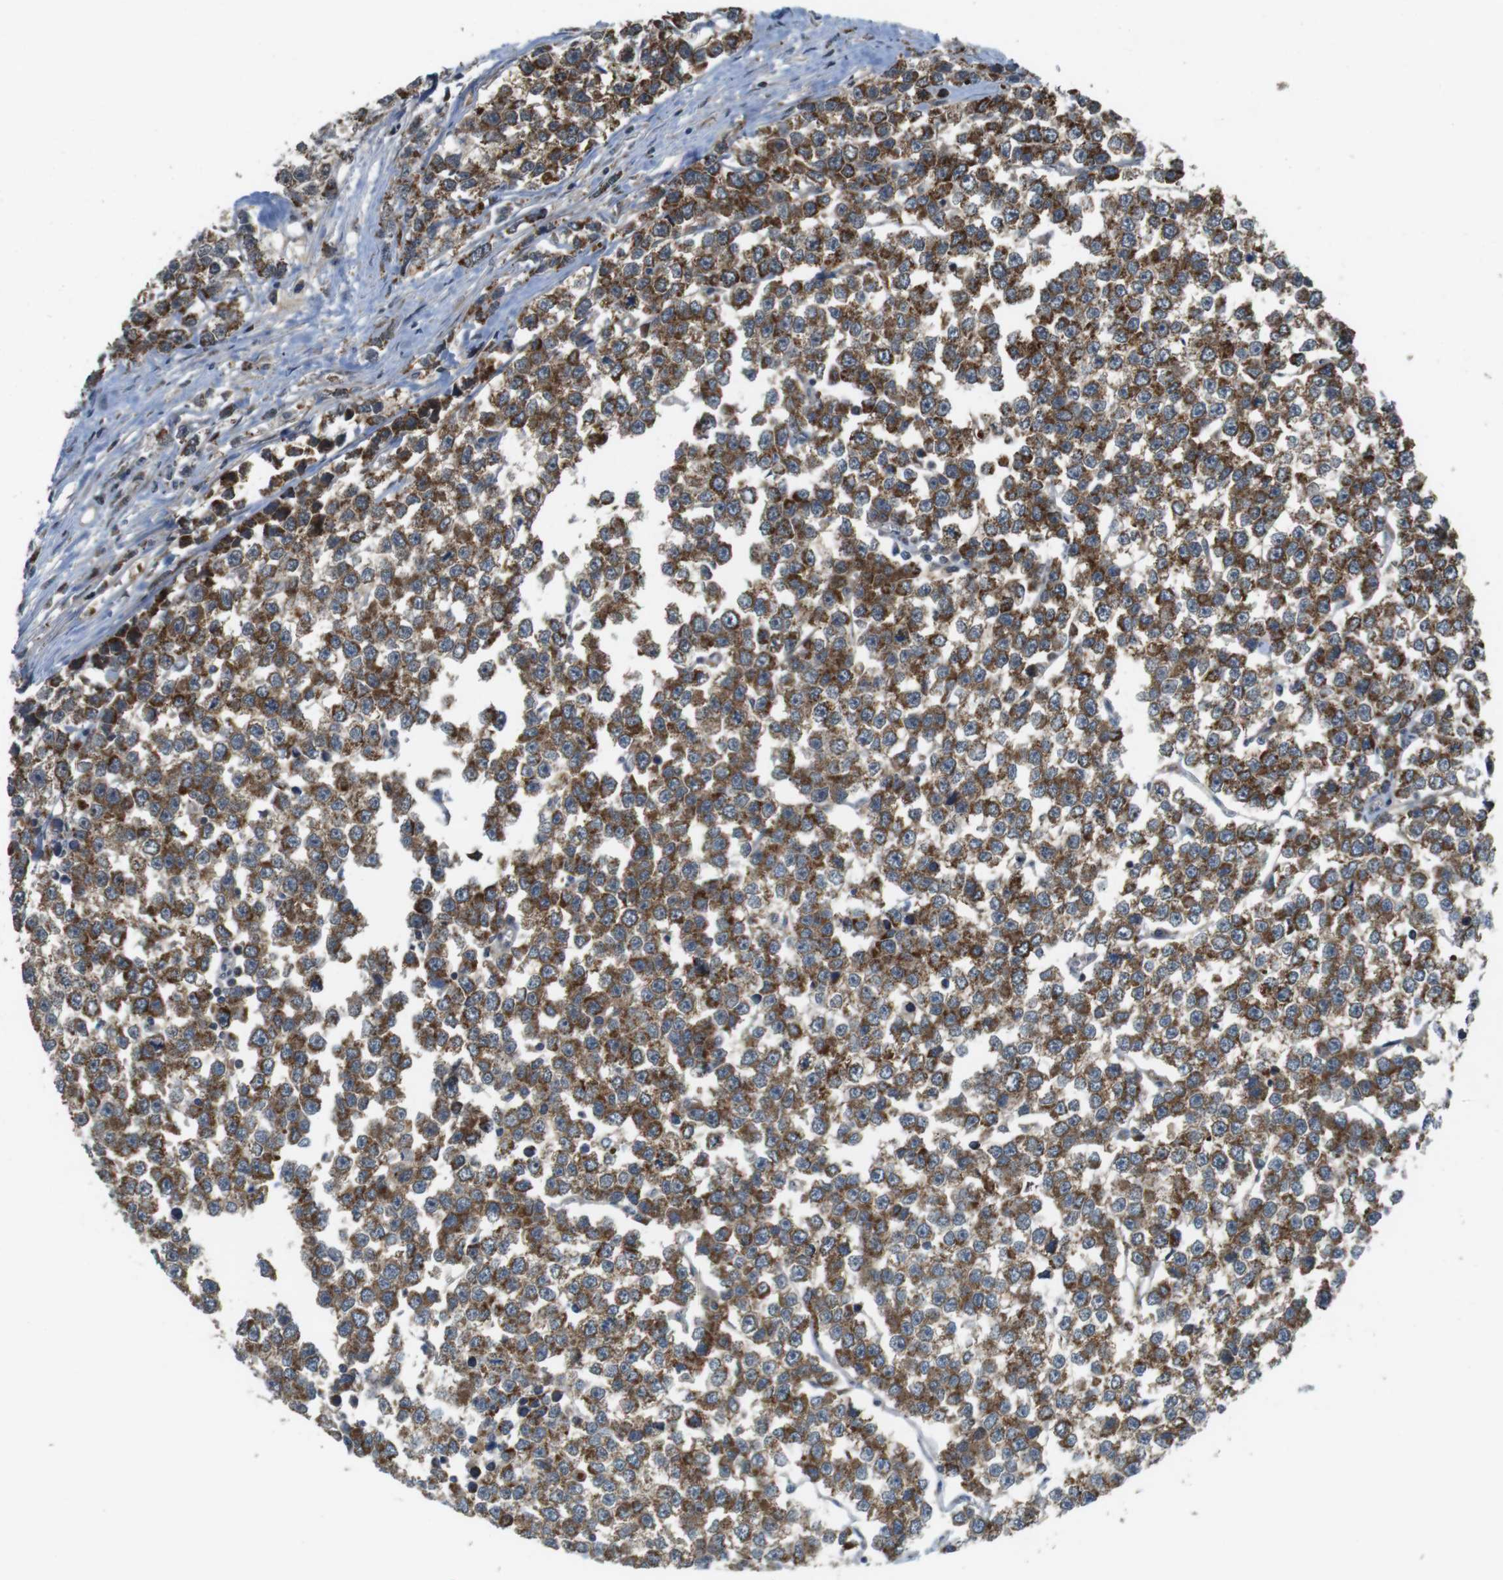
{"staining": {"intensity": "moderate", "quantity": ">75%", "location": "cytoplasmic/membranous"}, "tissue": "testis cancer", "cell_type": "Tumor cells", "image_type": "cancer", "snomed": [{"axis": "morphology", "description": "Seminoma, NOS"}, {"axis": "morphology", "description": "Carcinoma, Embryonal, NOS"}, {"axis": "topography", "description": "Testis"}], "caption": "Testis cancer stained for a protein demonstrates moderate cytoplasmic/membranous positivity in tumor cells. (Stains: DAB (3,3'-diaminobenzidine) in brown, nuclei in blue, Microscopy: brightfield microscopy at high magnification).", "gene": "IFFO2", "patient": {"sex": "male", "age": 52}}